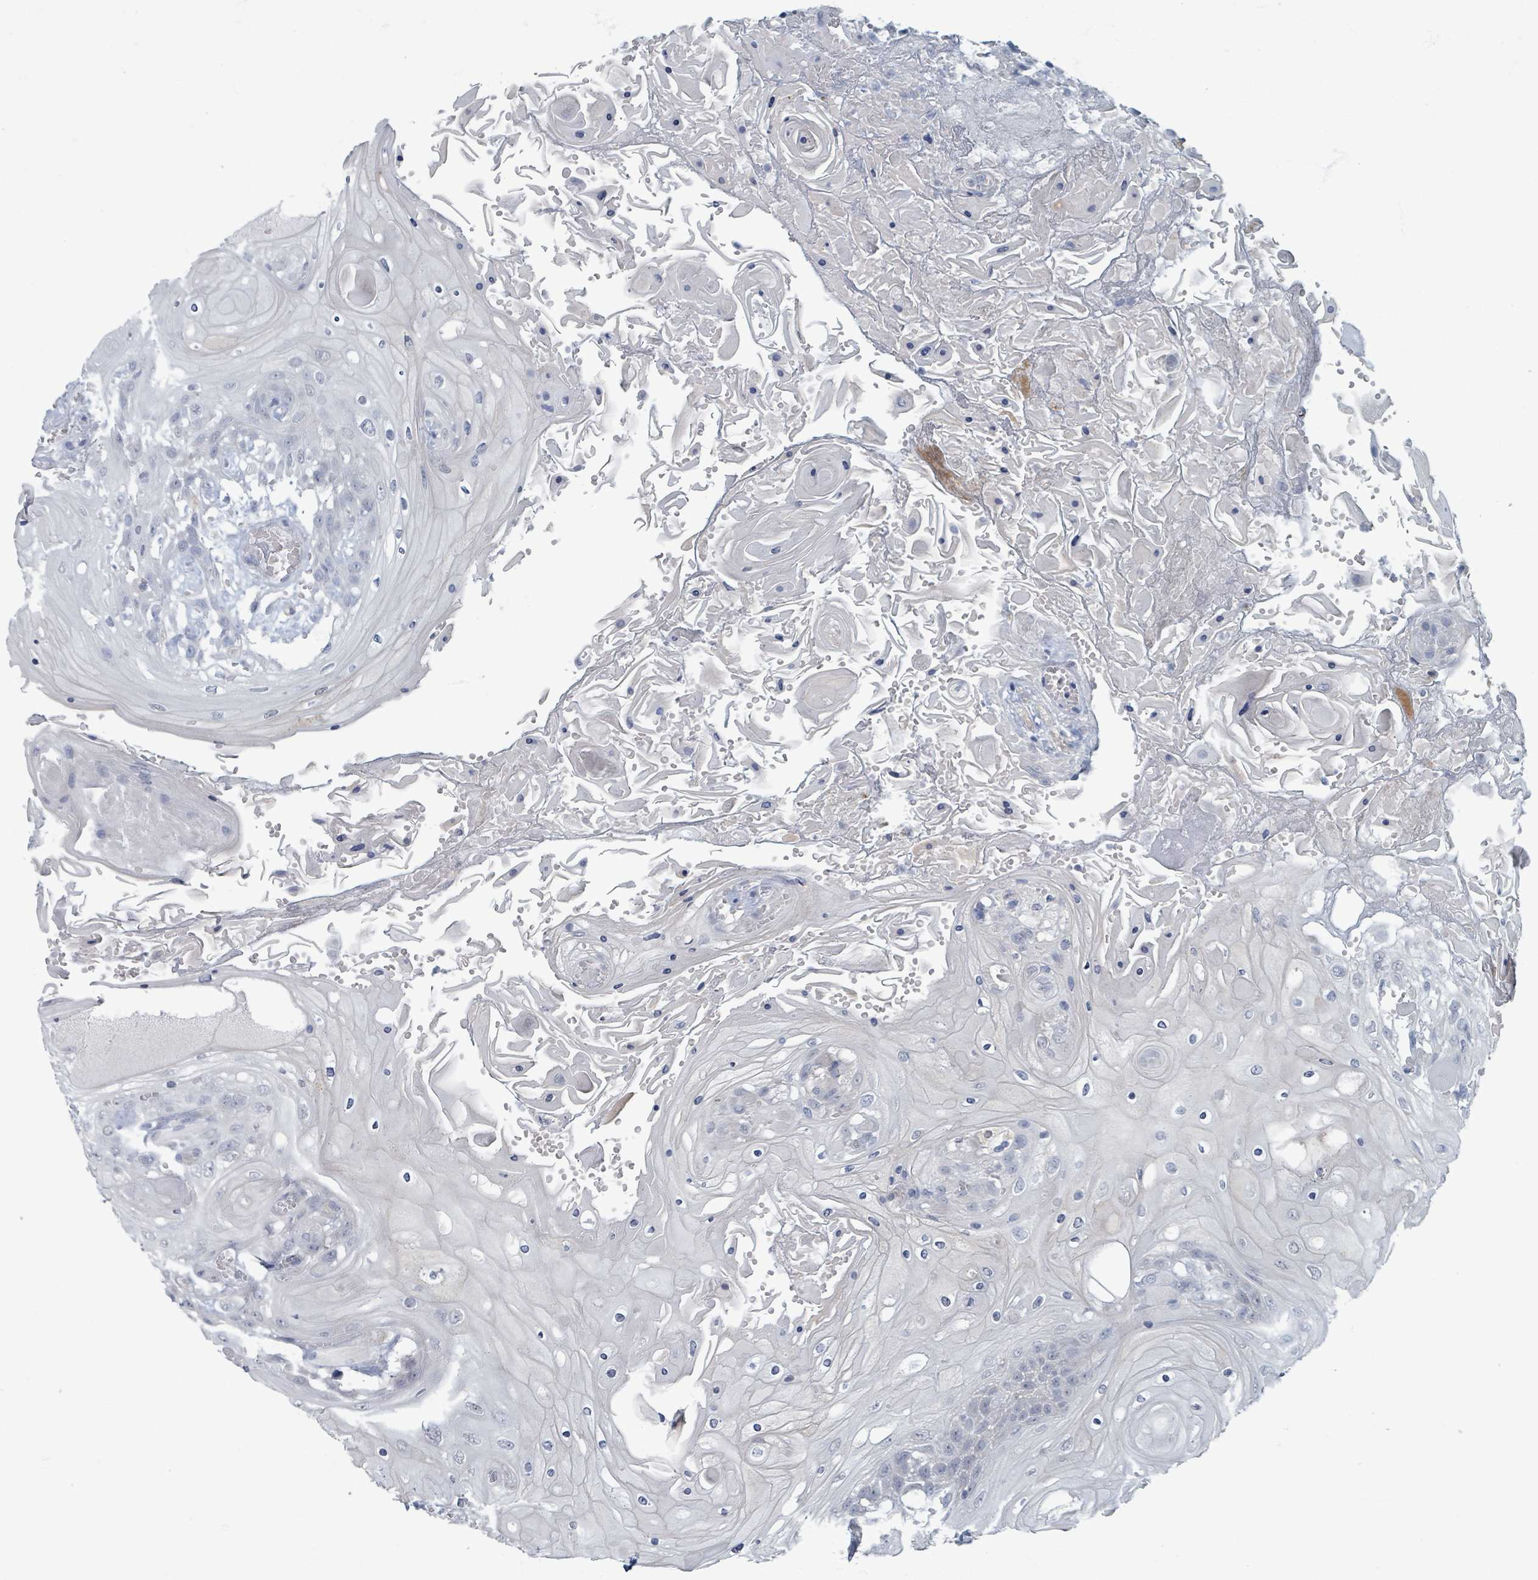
{"staining": {"intensity": "negative", "quantity": "none", "location": "none"}, "tissue": "head and neck cancer", "cell_type": "Tumor cells", "image_type": "cancer", "snomed": [{"axis": "morphology", "description": "Squamous cell carcinoma, NOS"}, {"axis": "topography", "description": "Head-Neck"}], "caption": "High power microscopy histopathology image of an IHC micrograph of head and neck cancer, revealing no significant expression in tumor cells.", "gene": "WNT11", "patient": {"sex": "female", "age": 43}}